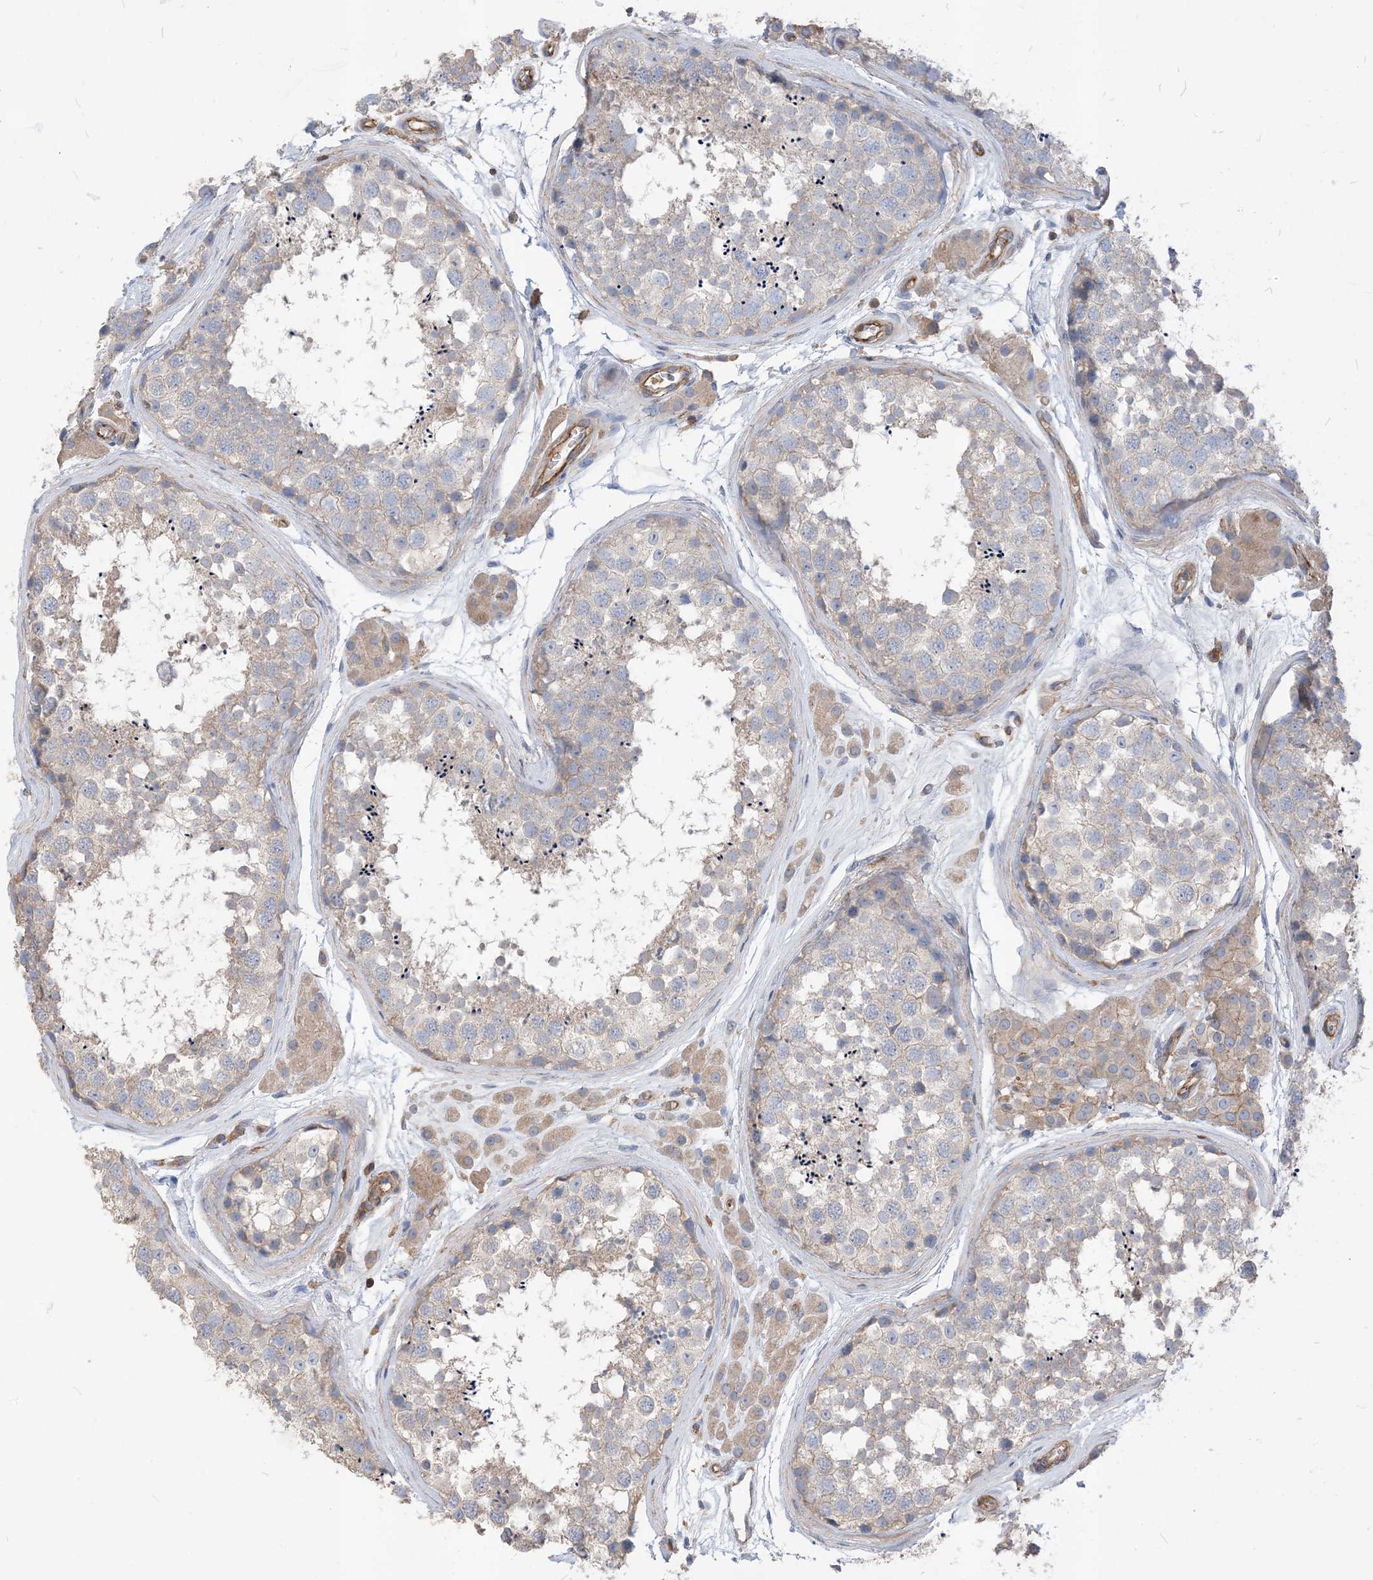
{"staining": {"intensity": "negative", "quantity": "none", "location": "none"}, "tissue": "testis", "cell_type": "Cells in seminiferous ducts", "image_type": "normal", "snomed": [{"axis": "morphology", "description": "Normal tissue, NOS"}, {"axis": "topography", "description": "Testis"}], "caption": "IHC photomicrograph of normal human testis stained for a protein (brown), which displays no expression in cells in seminiferous ducts. (DAB (3,3'-diaminobenzidine) IHC with hematoxylin counter stain).", "gene": "PARVG", "patient": {"sex": "male", "age": 56}}